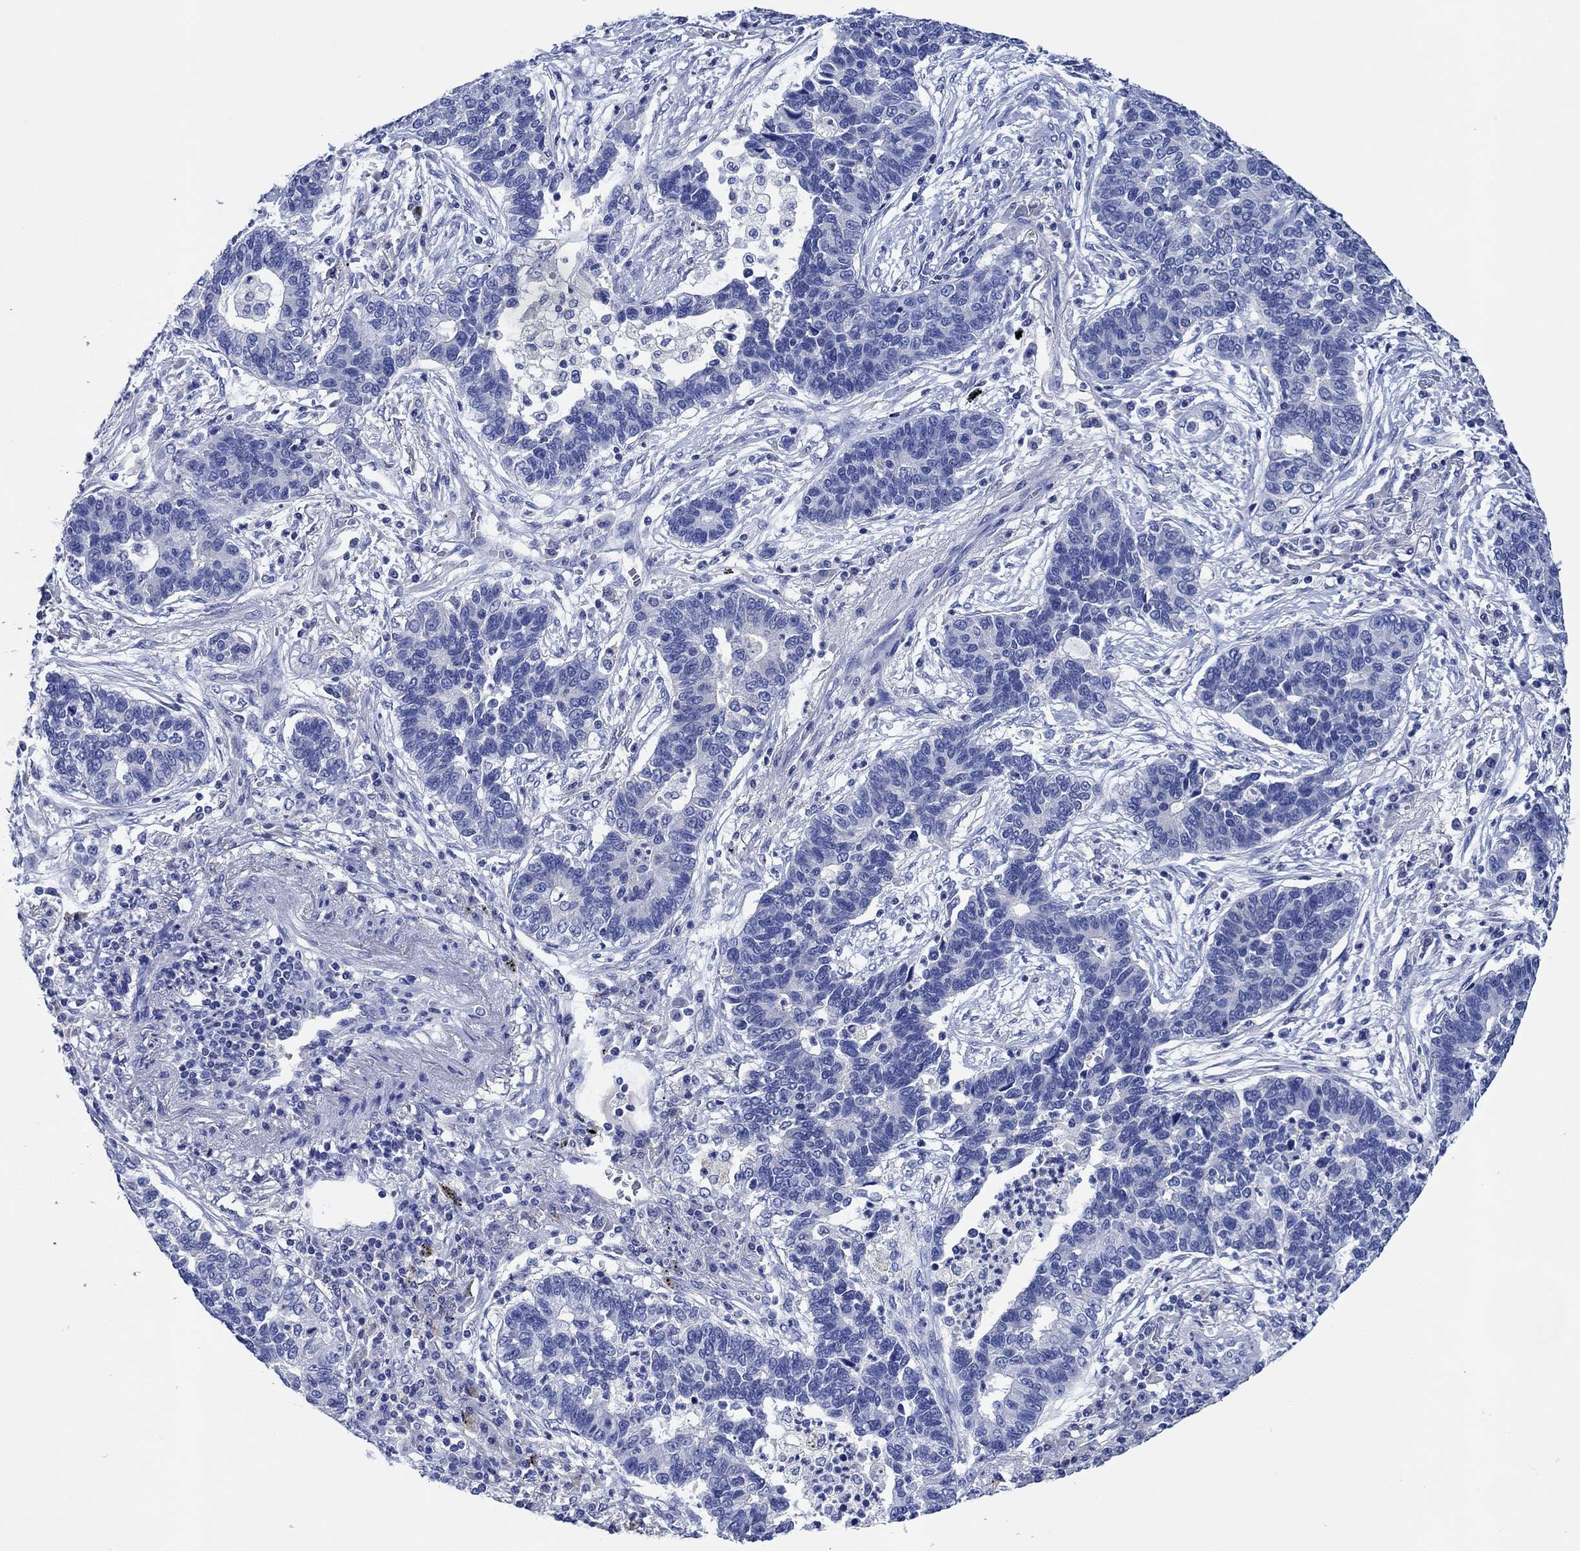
{"staining": {"intensity": "negative", "quantity": "none", "location": "none"}, "tissue": "lung cancer", "cell_type": "Tumor cells", "image_type": "cancer", "snomed": [{"axis": "morphology", "description": "Adenocarcinoma, NOS"}, {"axis": "topography", "description": "Lung"}], "caption": "This is an immunohistochemistry photomicrograph of adenocarcinoma (lung). There is no staining in tumor cells.", "gene": "CPNE6", "patient": {"sex": "female", "age": 57}}